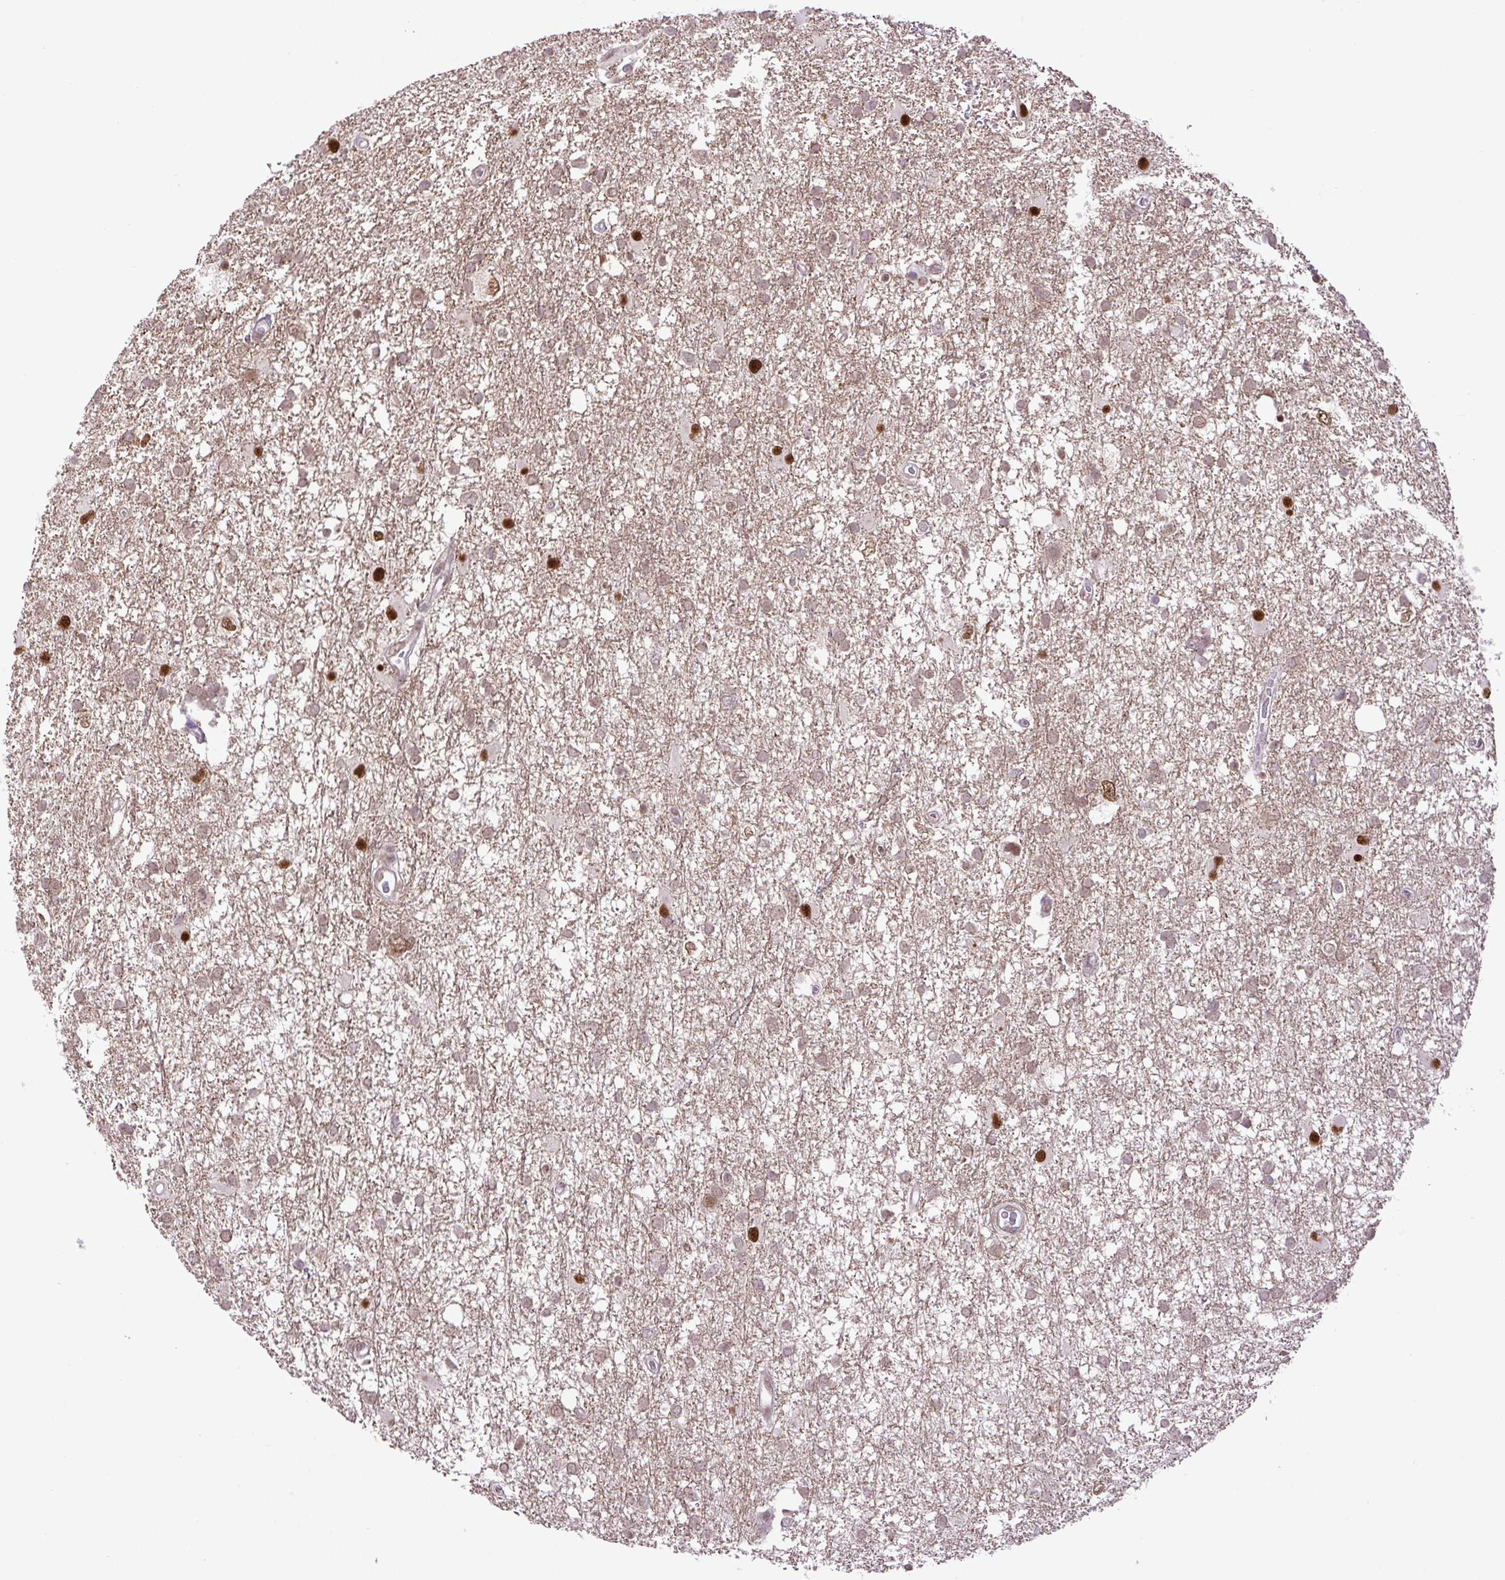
{"staining": {"intensity": "strong", "quantity": "<25%", "location": "nuclear"}, "tissue": "glioma", "cell_type": "Tumor cells", "image_type": "cancer", "snomed": [{"axis": "morphology", "description": "Glioma, malignant, High grade"}, {"axis": "topography", "description": "Brain"}], "caption": "An immunohistochemistry (IHC) image of tumor tissue is shown. Protein staining in brown highlights strong nuclear positivity in glioma within tumor cells.", "gene": "KPNA1", "patient": {"sex": "male", "age": 61}}